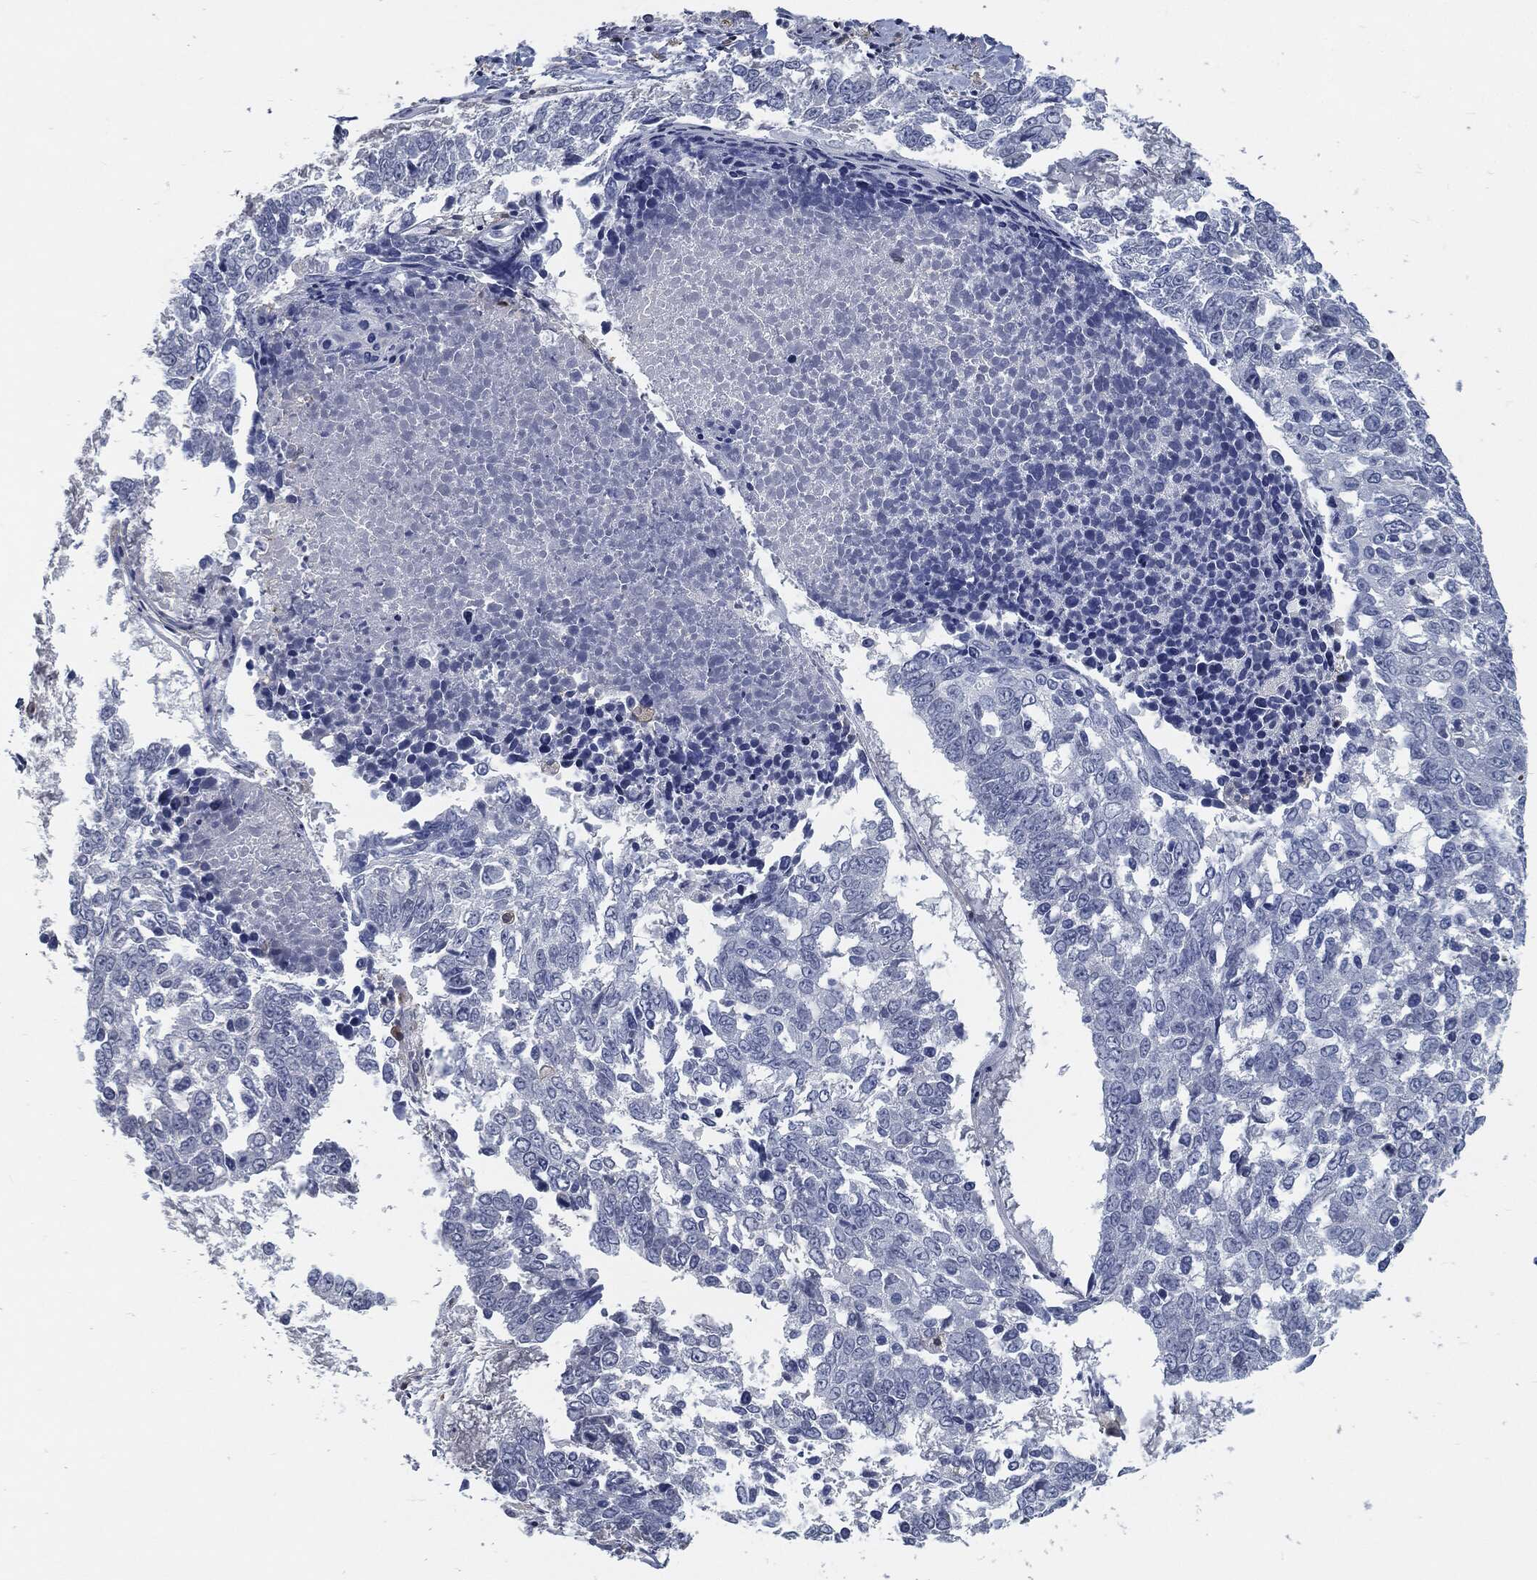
{"staining": {"intensity": "negative", "quantity": "none", "location": "none"}, "tissue": "lung cancer", "cell_type": "Tumor cells", "image_type": "cancer", "snomed": [{"axis": "morphology", "description": "Squamous cell carcinoma, NOS"}, {"axis": "topography", "description": "Lung"}], "caption": "Immunohistochemistry micrograph of human lung squamous cell carcinoma stained for a protein (brown), which exhibits no staining in tumor cells.", "gene": "PROM1", "patient": {"sex": "male", "age": 82}}